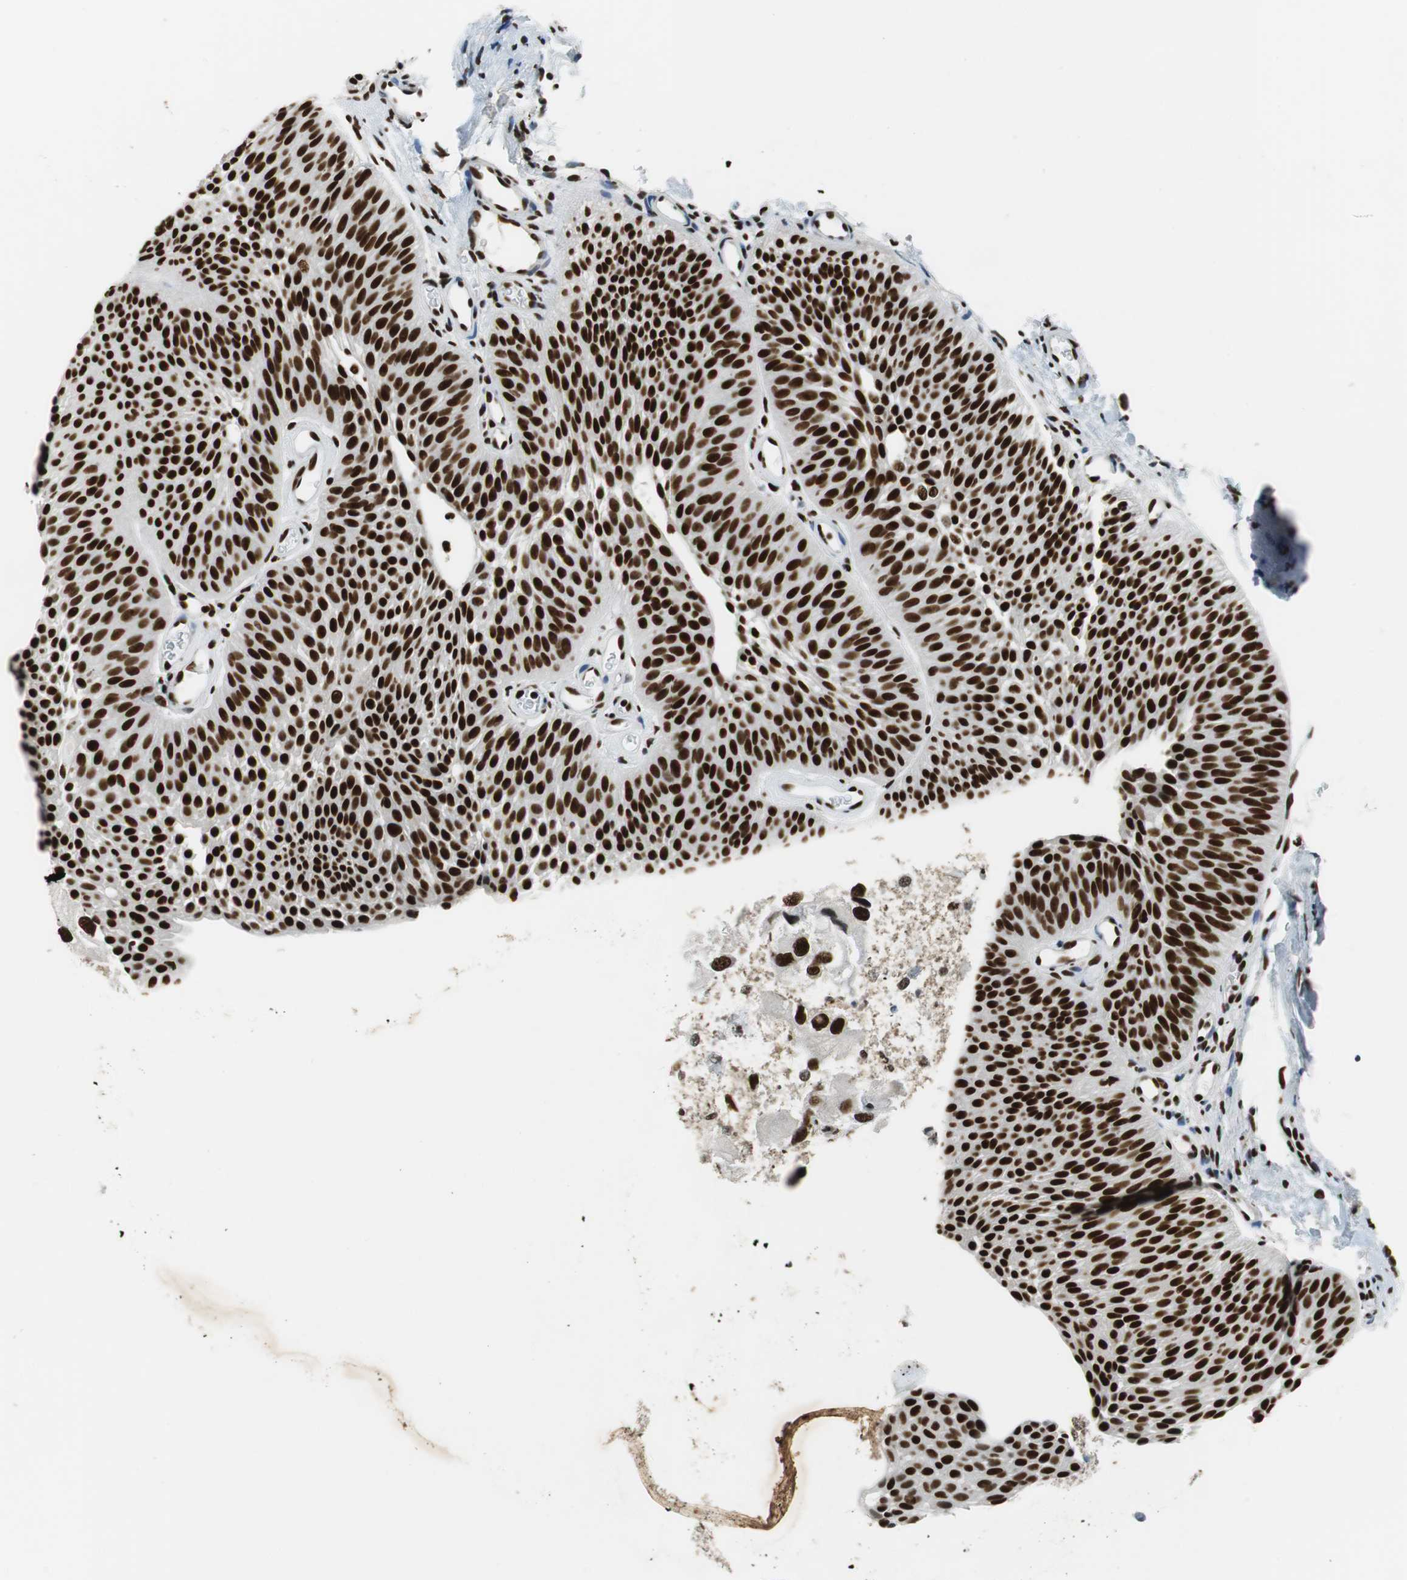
{"staining": {"intensity": "strong", "quantity": ">75%", "location": "nuclear"}, "tissue": "urothelial cancer", "cell_type": "Tumor cells", "image_type": "cancer", "snomed": [{"axis": "morphology", "description": "Urothelial carcinoma, Low grade"}, {"axis": "topography", "description": "Urinary bladder"}], "caption": "Strong nuclear expression is identified in approximately >75% of tumor cells in urothelial cancer. (Brightfield microscopy of DAB IHC at high magnification).", "gene": "PRKDC", "patient": {"sex": "female", "age": 60}}